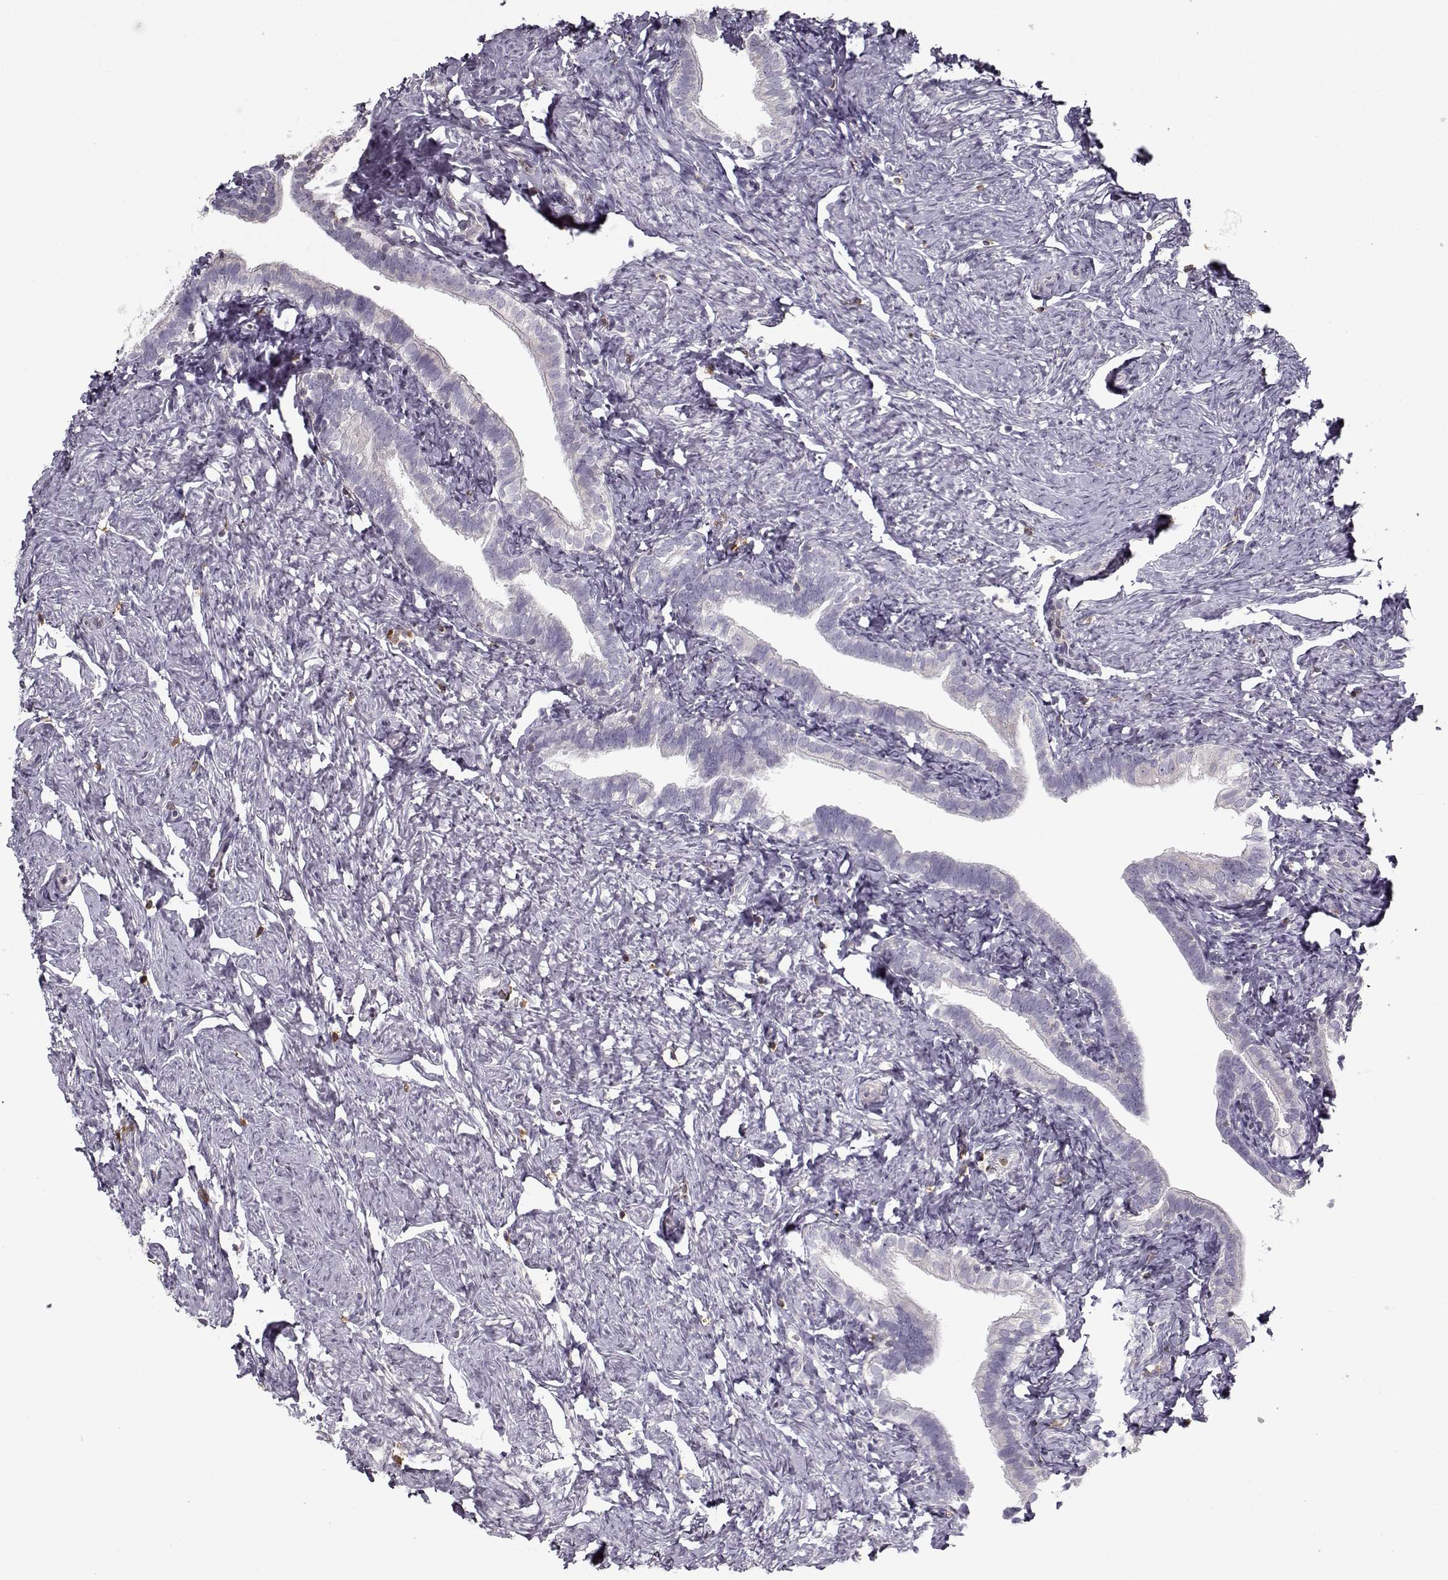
{"staining": {"intensity": "negative", "quantity": "none", "location": "none"}, "tissue": "fallopian tube", "cell_type": "Glandular cells", "image_type": "normal", "snomed": [{"axis": "morphology", "description": "Normal tissue, NOS"}, {"axis": "topography", "description": "Fallopian tube"}], "caption": "Immunohistochemical staining of normal fallopian tube exhibits no significant positivity in glandular cells.", "gene": "UNC13D", "patient": {"sex": "female", "age": 41}}